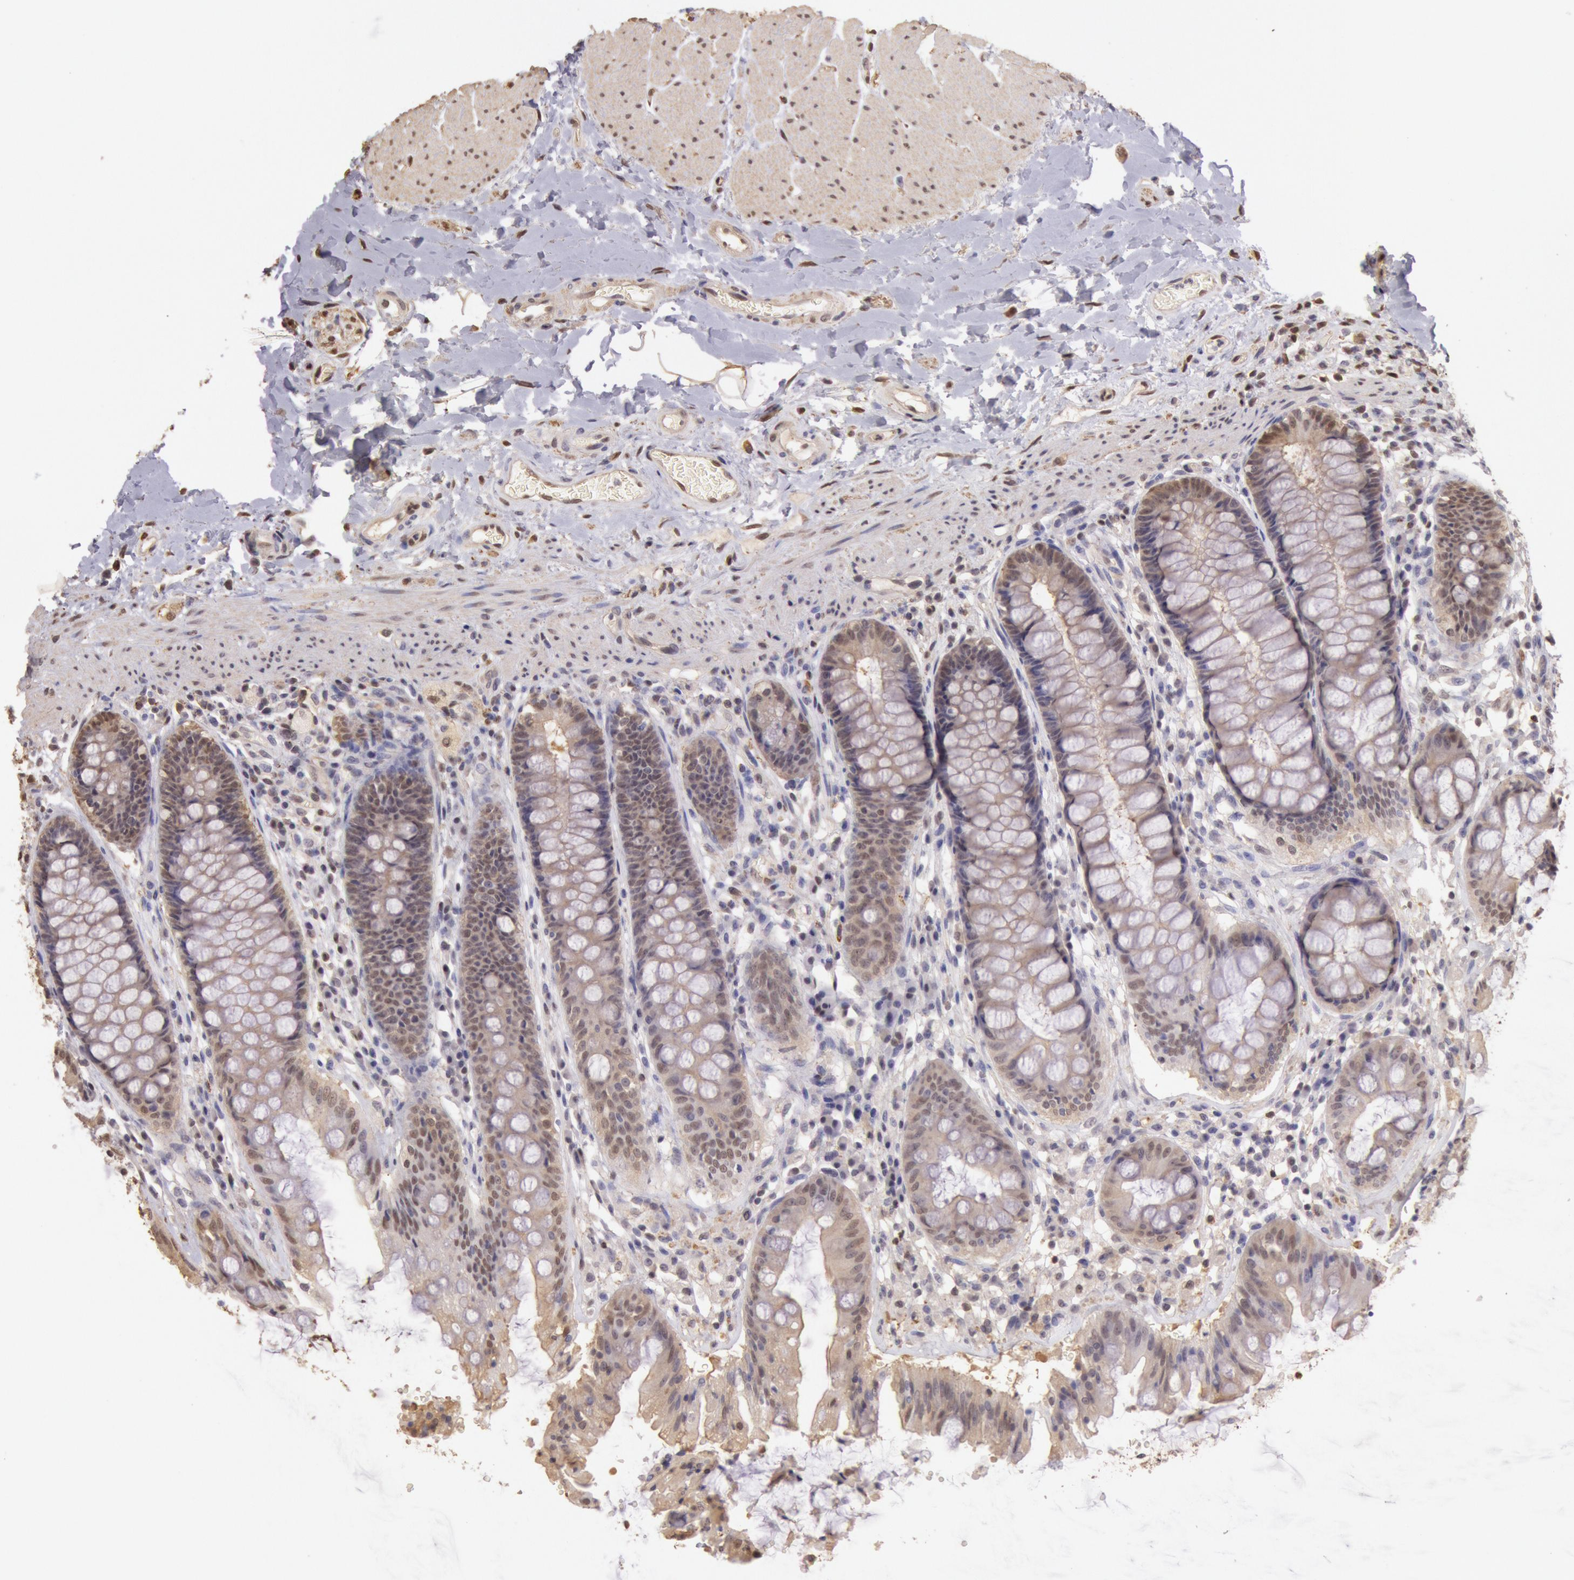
{"staining": {"intensity": "weak", "quantity": "25%-75%", "location": "cytoplasmic/membranous,nuclear"}, "tissue": "rectum", "cell_type": "Glandular cells", "image_type": "normal", "snomed": [{"axis": "morphology", "description": "Normal tissue, NOS"}, {"axis": "topography", "description": "Rectum"}], "caption": "Human rectum stained with a brown dye demonstrates weak cytoplasmic/membranous,nuclear positive positivity in approximately 25%-75% of glandular cells.", "gene": "SOD1", "patient": {"sex": "female", "age": 46}}